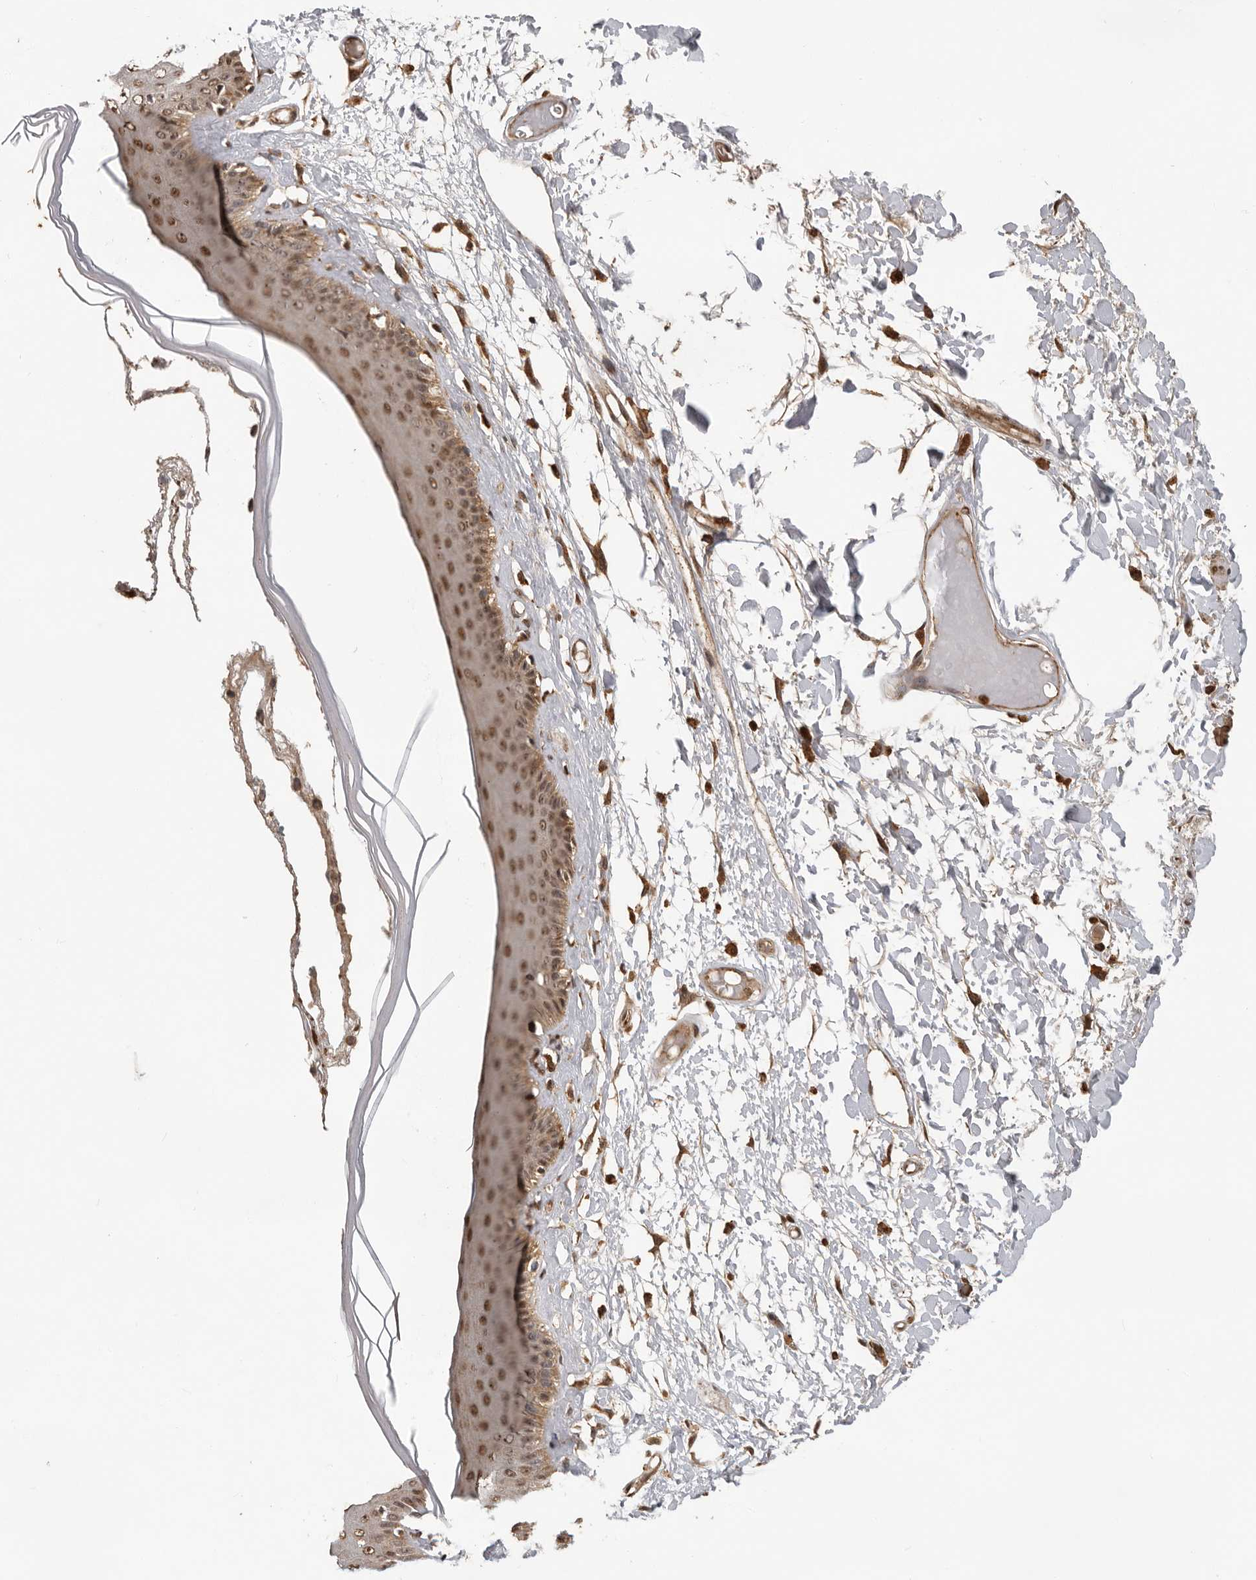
{"staining": {"intensity": "moderate", "quantity": ">75%", "location": "cytoplasmic/membranous,nuclear"}, "tissue": "skin", "cell_type": "Epidermal cells", "image_type": "normal", "snomed": [{"axis": "morphology", "description": "Normal tissue, NOS"}, {"axis": "topography", "description": "Vulva"}], "caption": "Human skin stained with a brown dye reveals moderate cytoplasmic/membranous,nuclear positive staining in about >75% of epidermal cells.", "gene": "RNF157", "patient": {"sex": "female", "age": 73}}